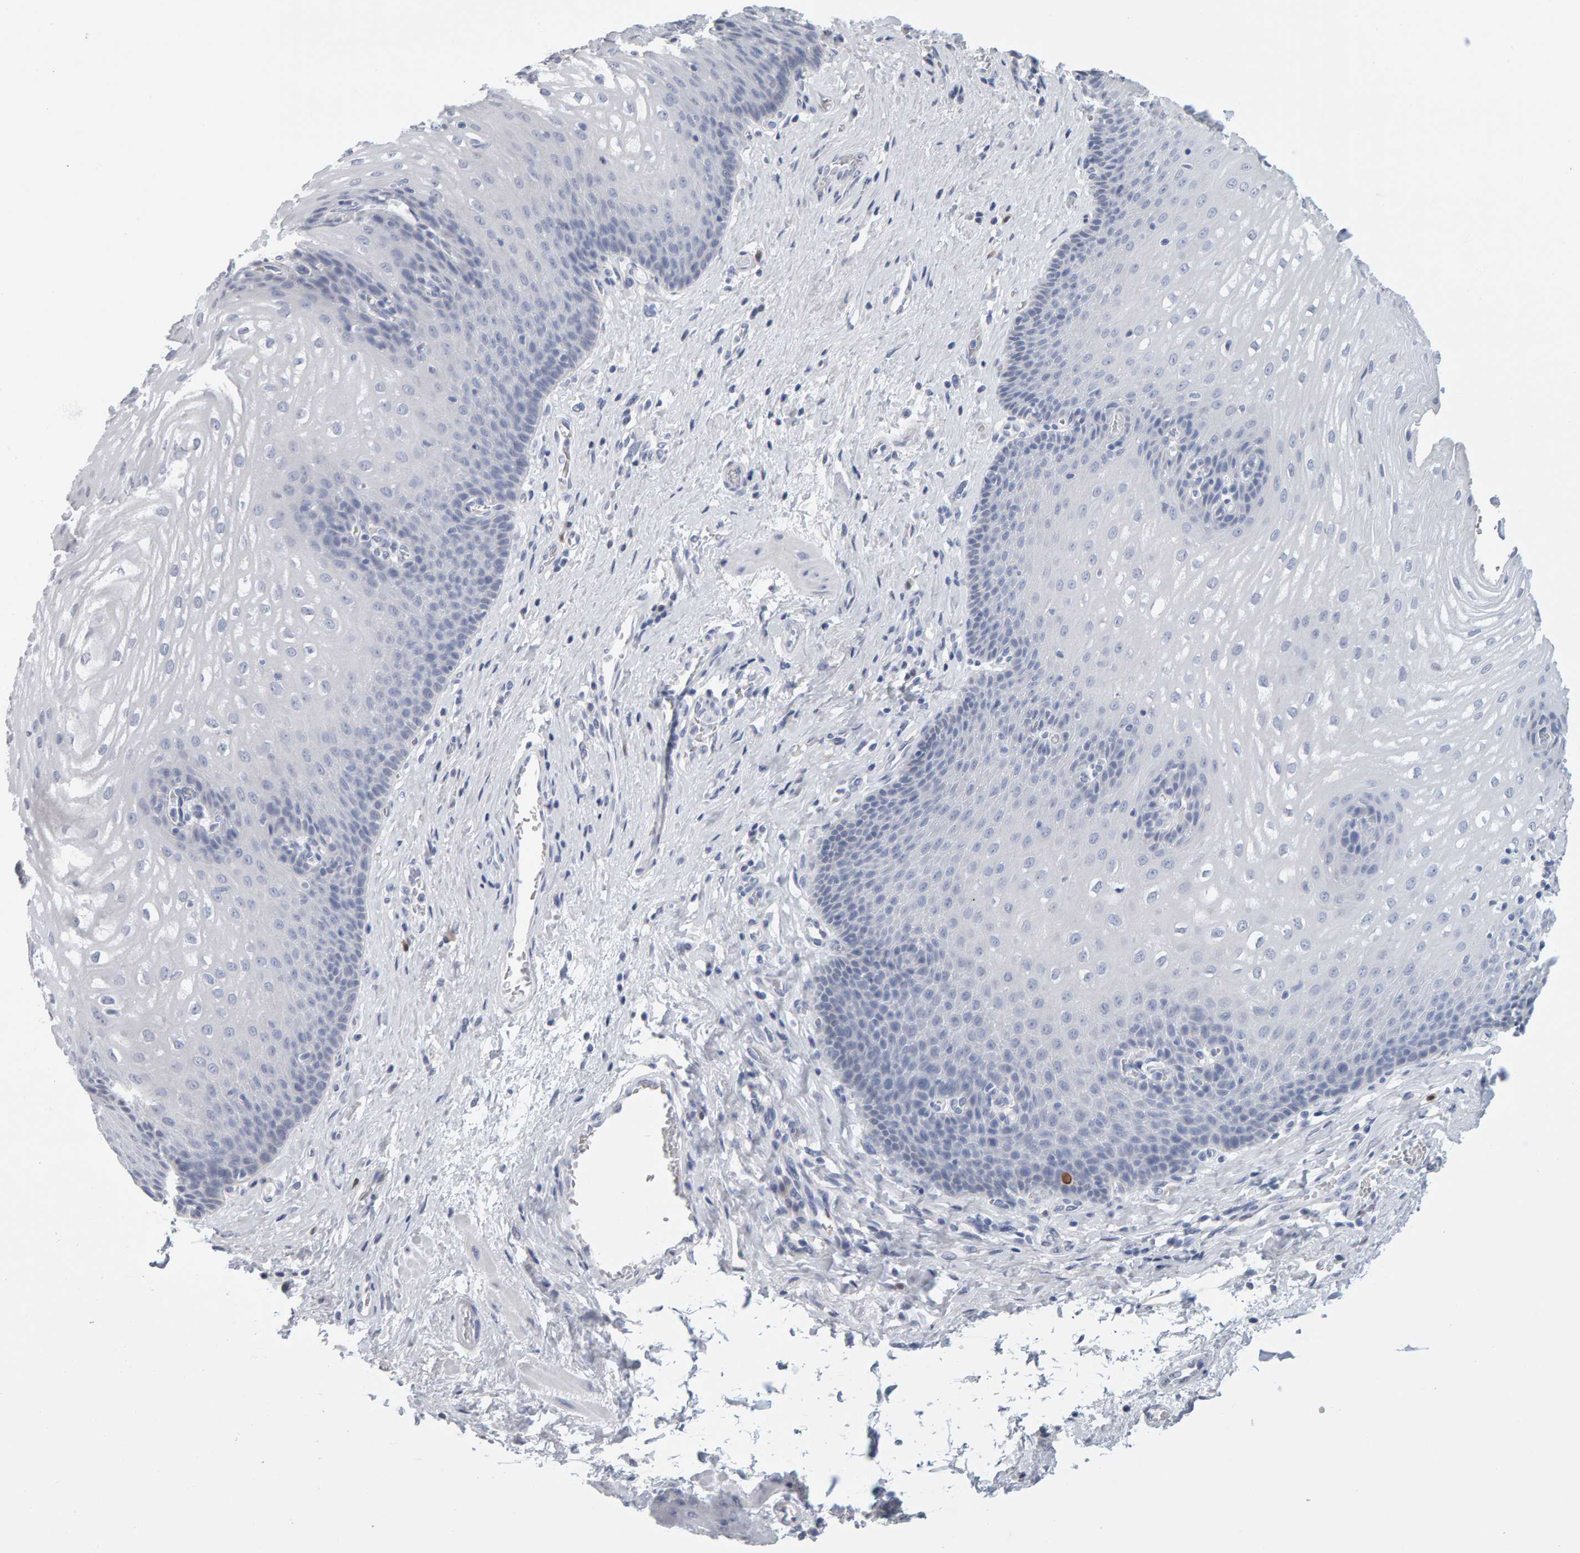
{"staining": {"intensity": "negative", "quantity": "none", "location": "none"}, "tissue": "esophagus", "cell_type": "Squamous epithelial cells", "image_type": "normal", "snomed": [{"axis": "morphology", "description": "Normal tissue, NOS"}, {"axis": "topography", "description": "Esophagus"}], "caption": "The micrograph demonstrates no staining of squamous epithelial cells in normal esophagus.", "gene": "CTH", "patient": {"sex": "male", "age": 48}}